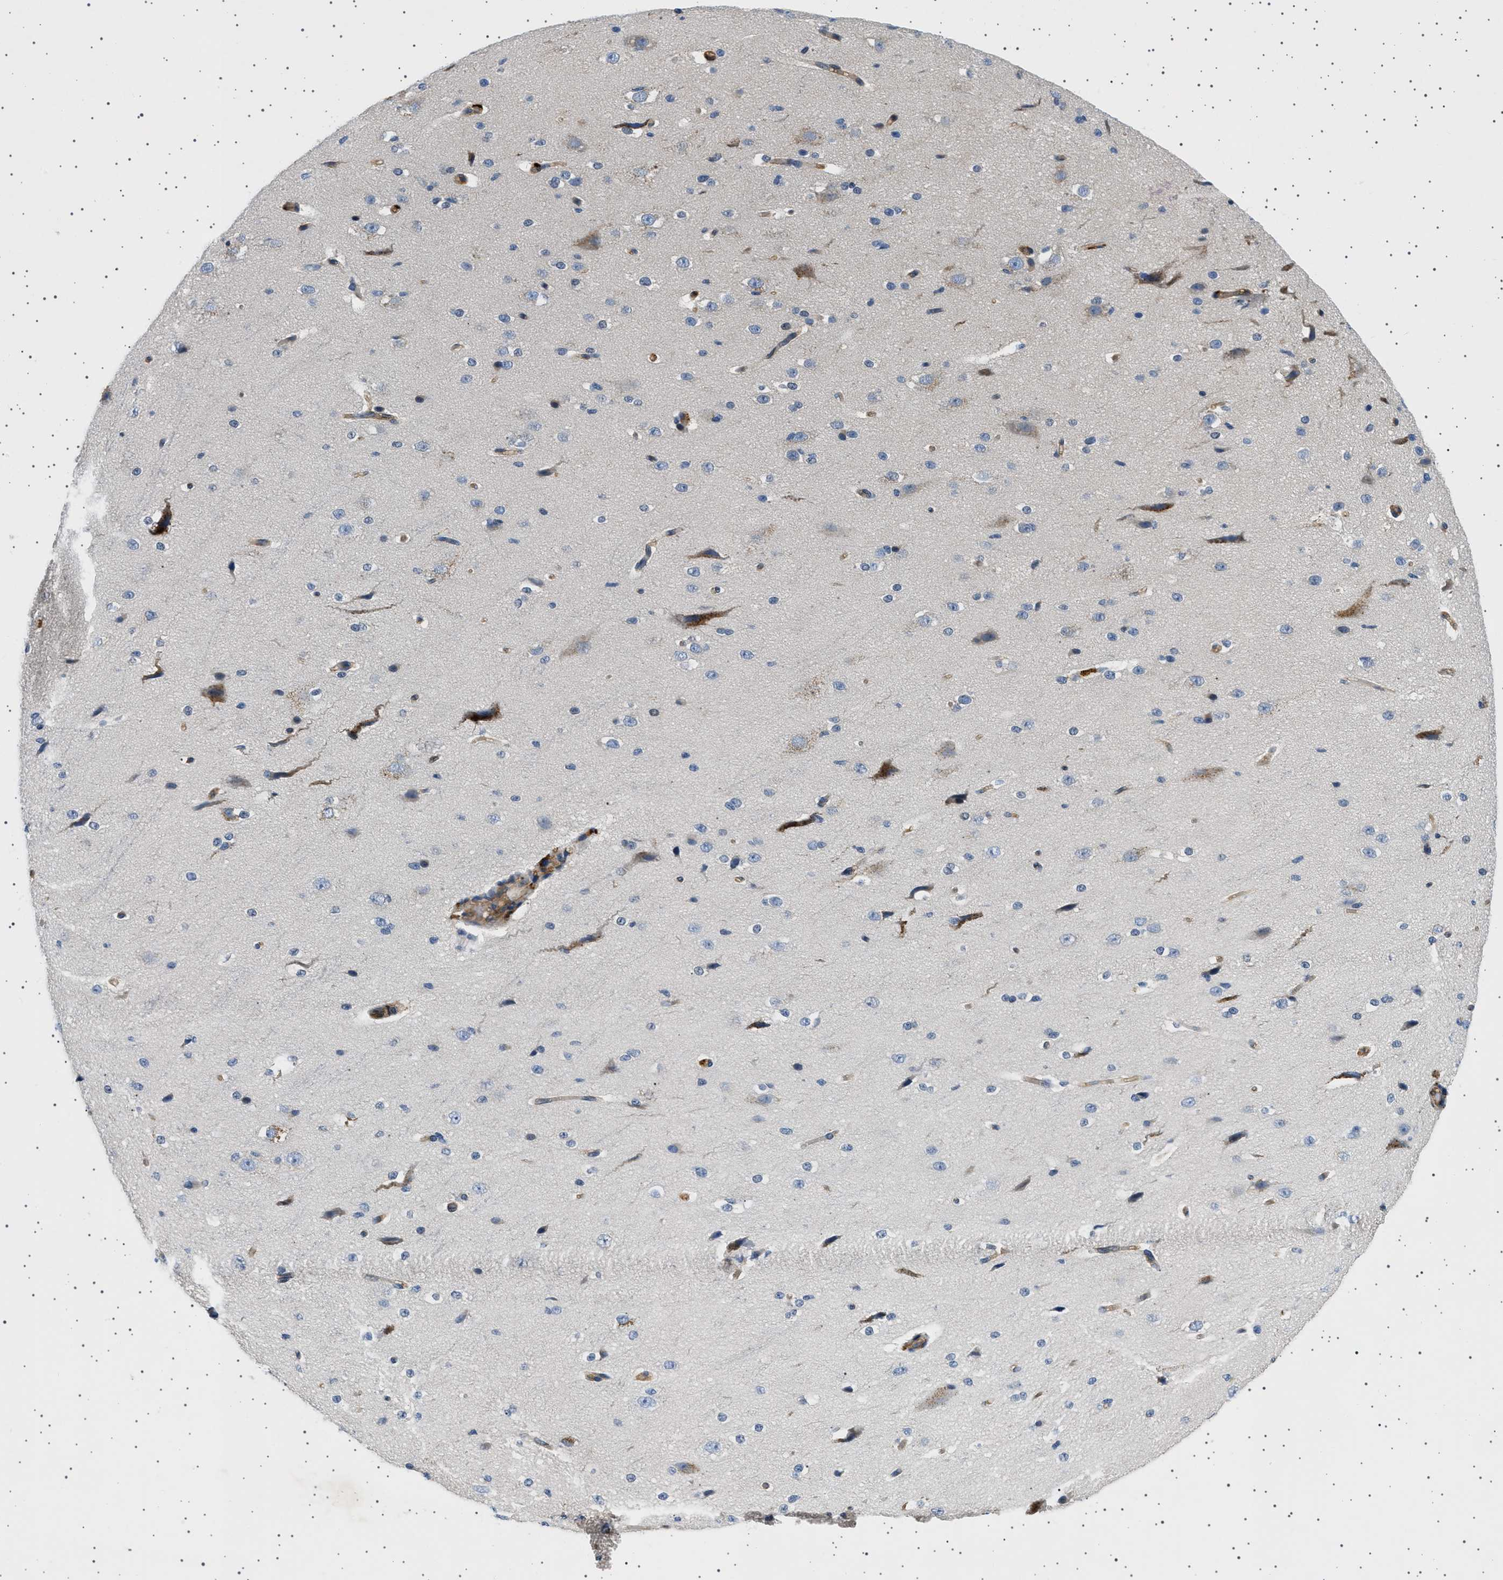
{"staining": {"intensity": "weak", "quantity": ">75%", "location": "cytoplasmic/membranous"}, "tissue": "cerebral cortex", "cell_type": "Endothelial cells", "image_type": "normal", "snomed": [{"axis": "morphology", "description": "Normal tissue, NOS"}, {"axis": "morphology", "description": "Developmental malformation"}, {"axis": "topography", "description": "Cerebral cortex"}], "caption": "Protein expression analysis of benign cerebral cortex reveals weak cytoplasmic/membranous expression in approximately >75% of endothelial cells. The protein is shown in brown color, while the nuclei are stained blue.", "gene": "PLPP6", "patient": {"sex": "female", "age": 30}}